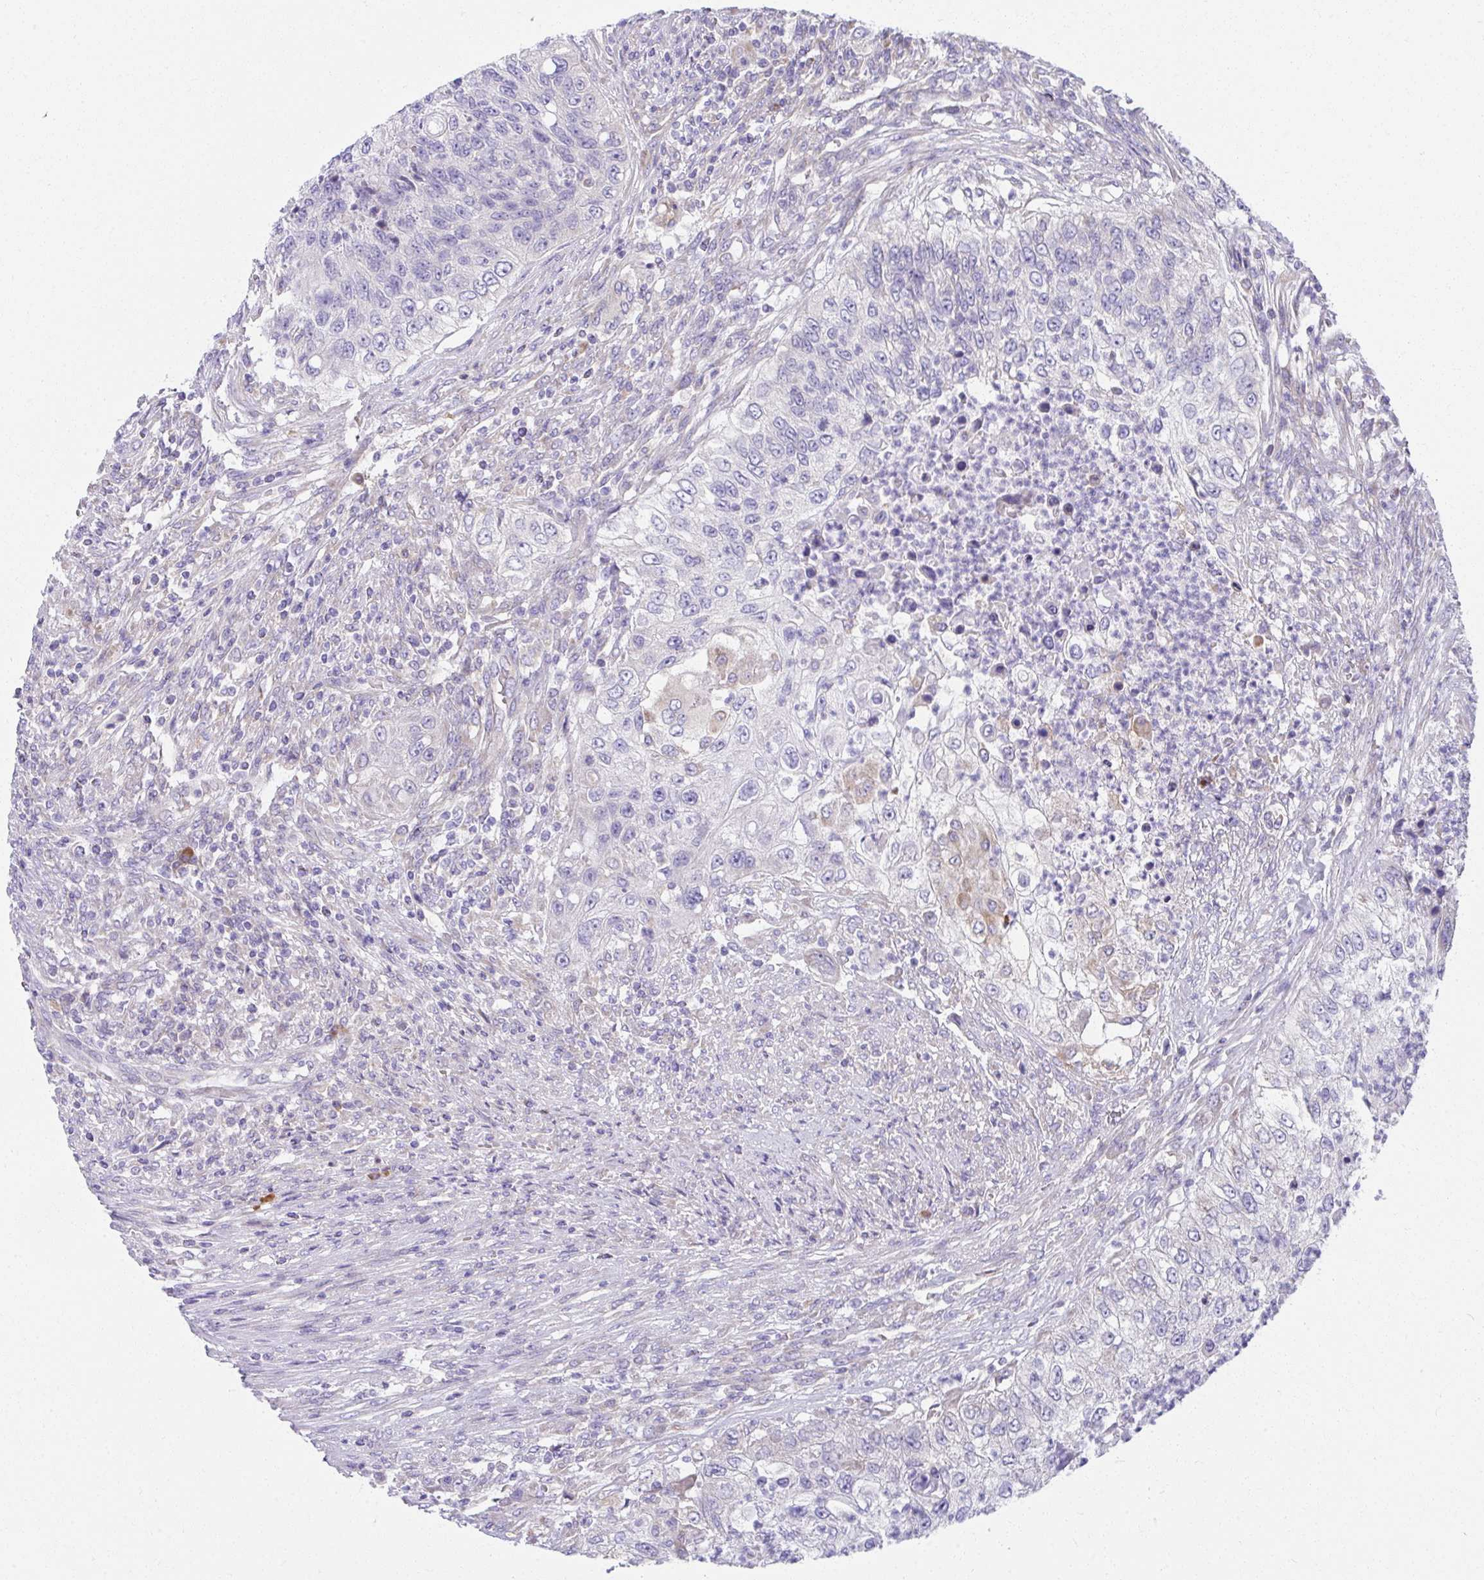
{"staining": {"intensity": "negative", "quantity": "none", "location": "none"}, "tissue": "urothelial cancer", "cell_type": "Tumor cells", "image_type": "cancer", "snomed": [{"axis": "morphology", "description": "Urothelial carcinoma, High grade"}, {"axis": "topography", "description": "Urinary bladder"}], "caption": "Tumor cells show no significant staining in high-grade urothelial carcinoma.", "gene": "FASLG", "patient": {"sex": "female", "age": 60}}